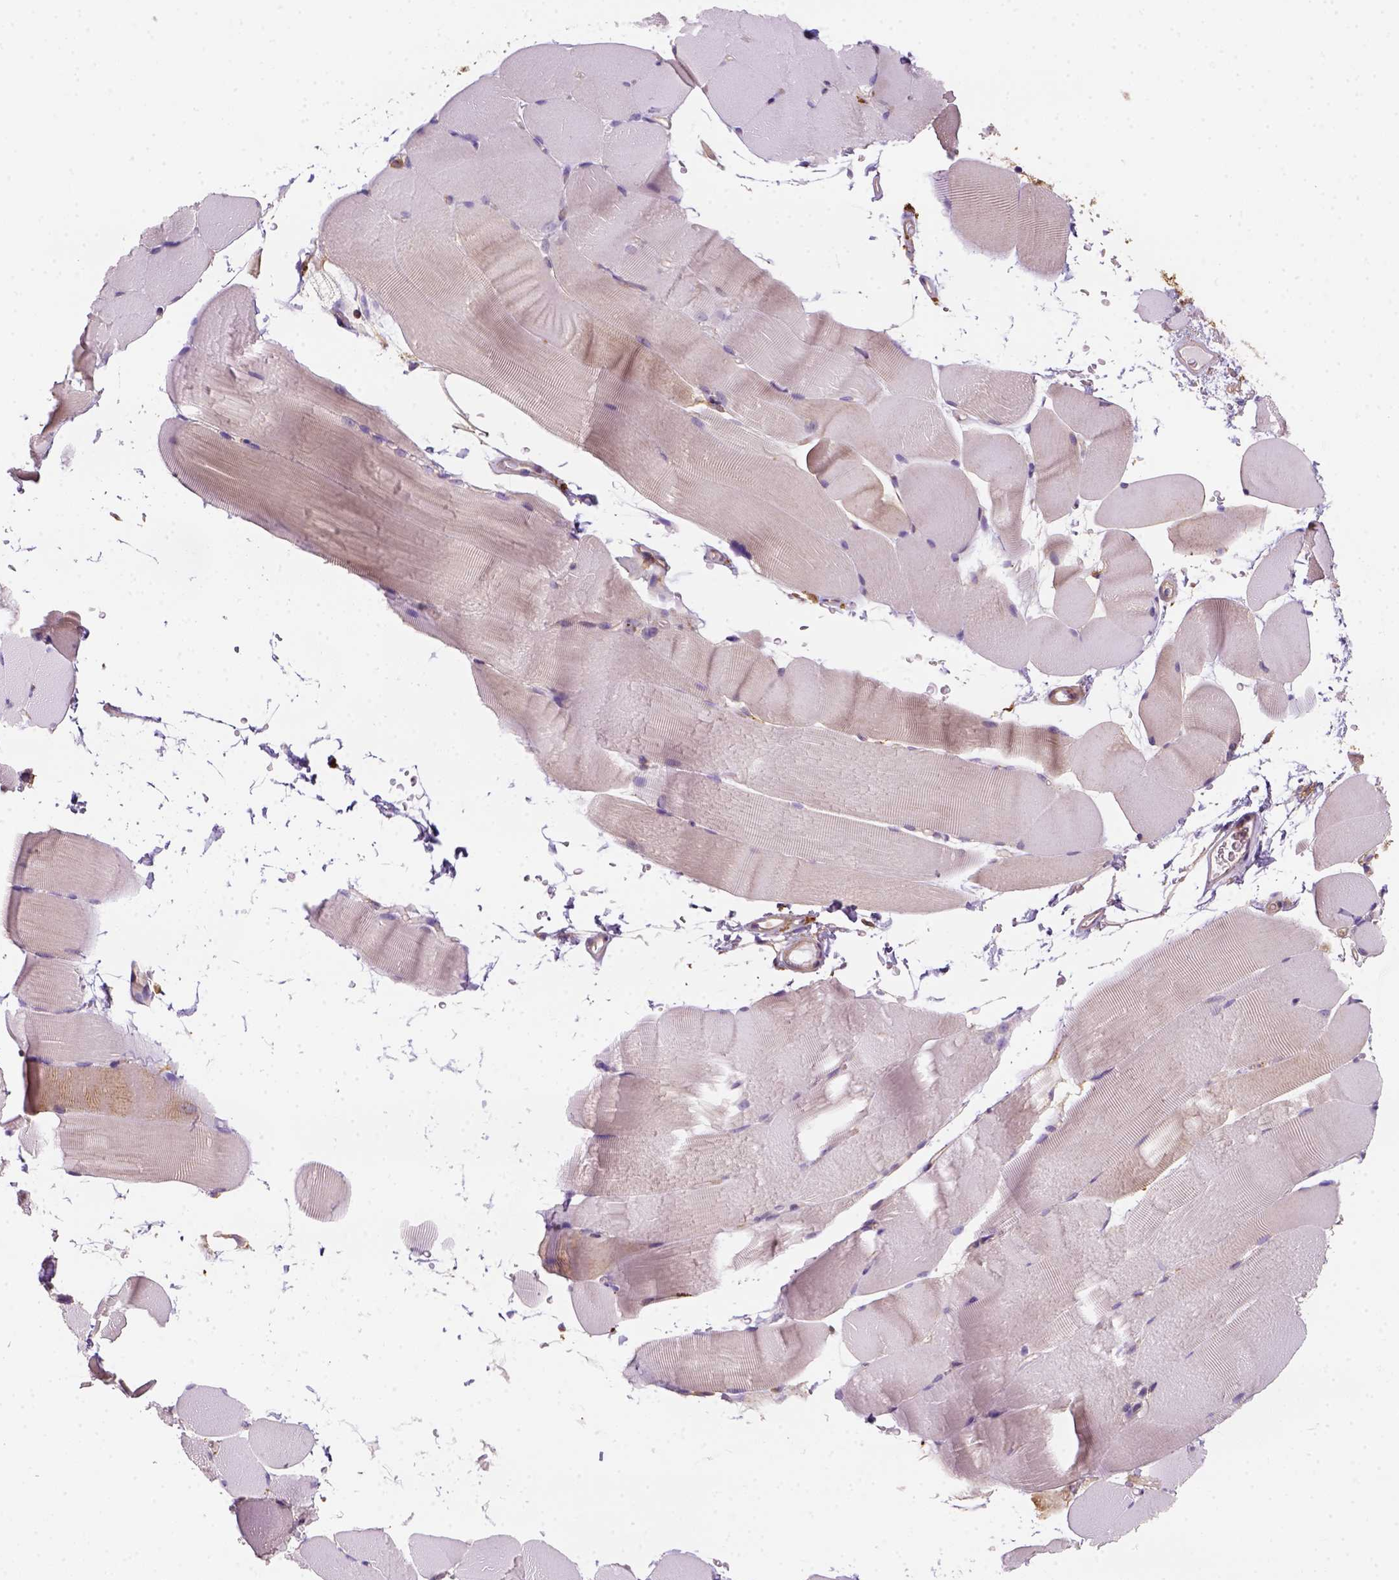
{"staining": {"intensity": "negative", "quantity": "none", "location": "none"}, "tissue": "skeletal muscle", "cell_type": "Myocytes", "image_type": "normal", "snomed": [{"axis": "morphology", "description": "Normal tissue, NOS"}, {"axis": "topography", "description": "Skeletal muscle"}], "caption": "There is no significant expression in myocytes of skeletal muscle. Nuclei are stained in blue.", "gene": "GPRC5D", "patient": {"sex": "female", "age": 37}}